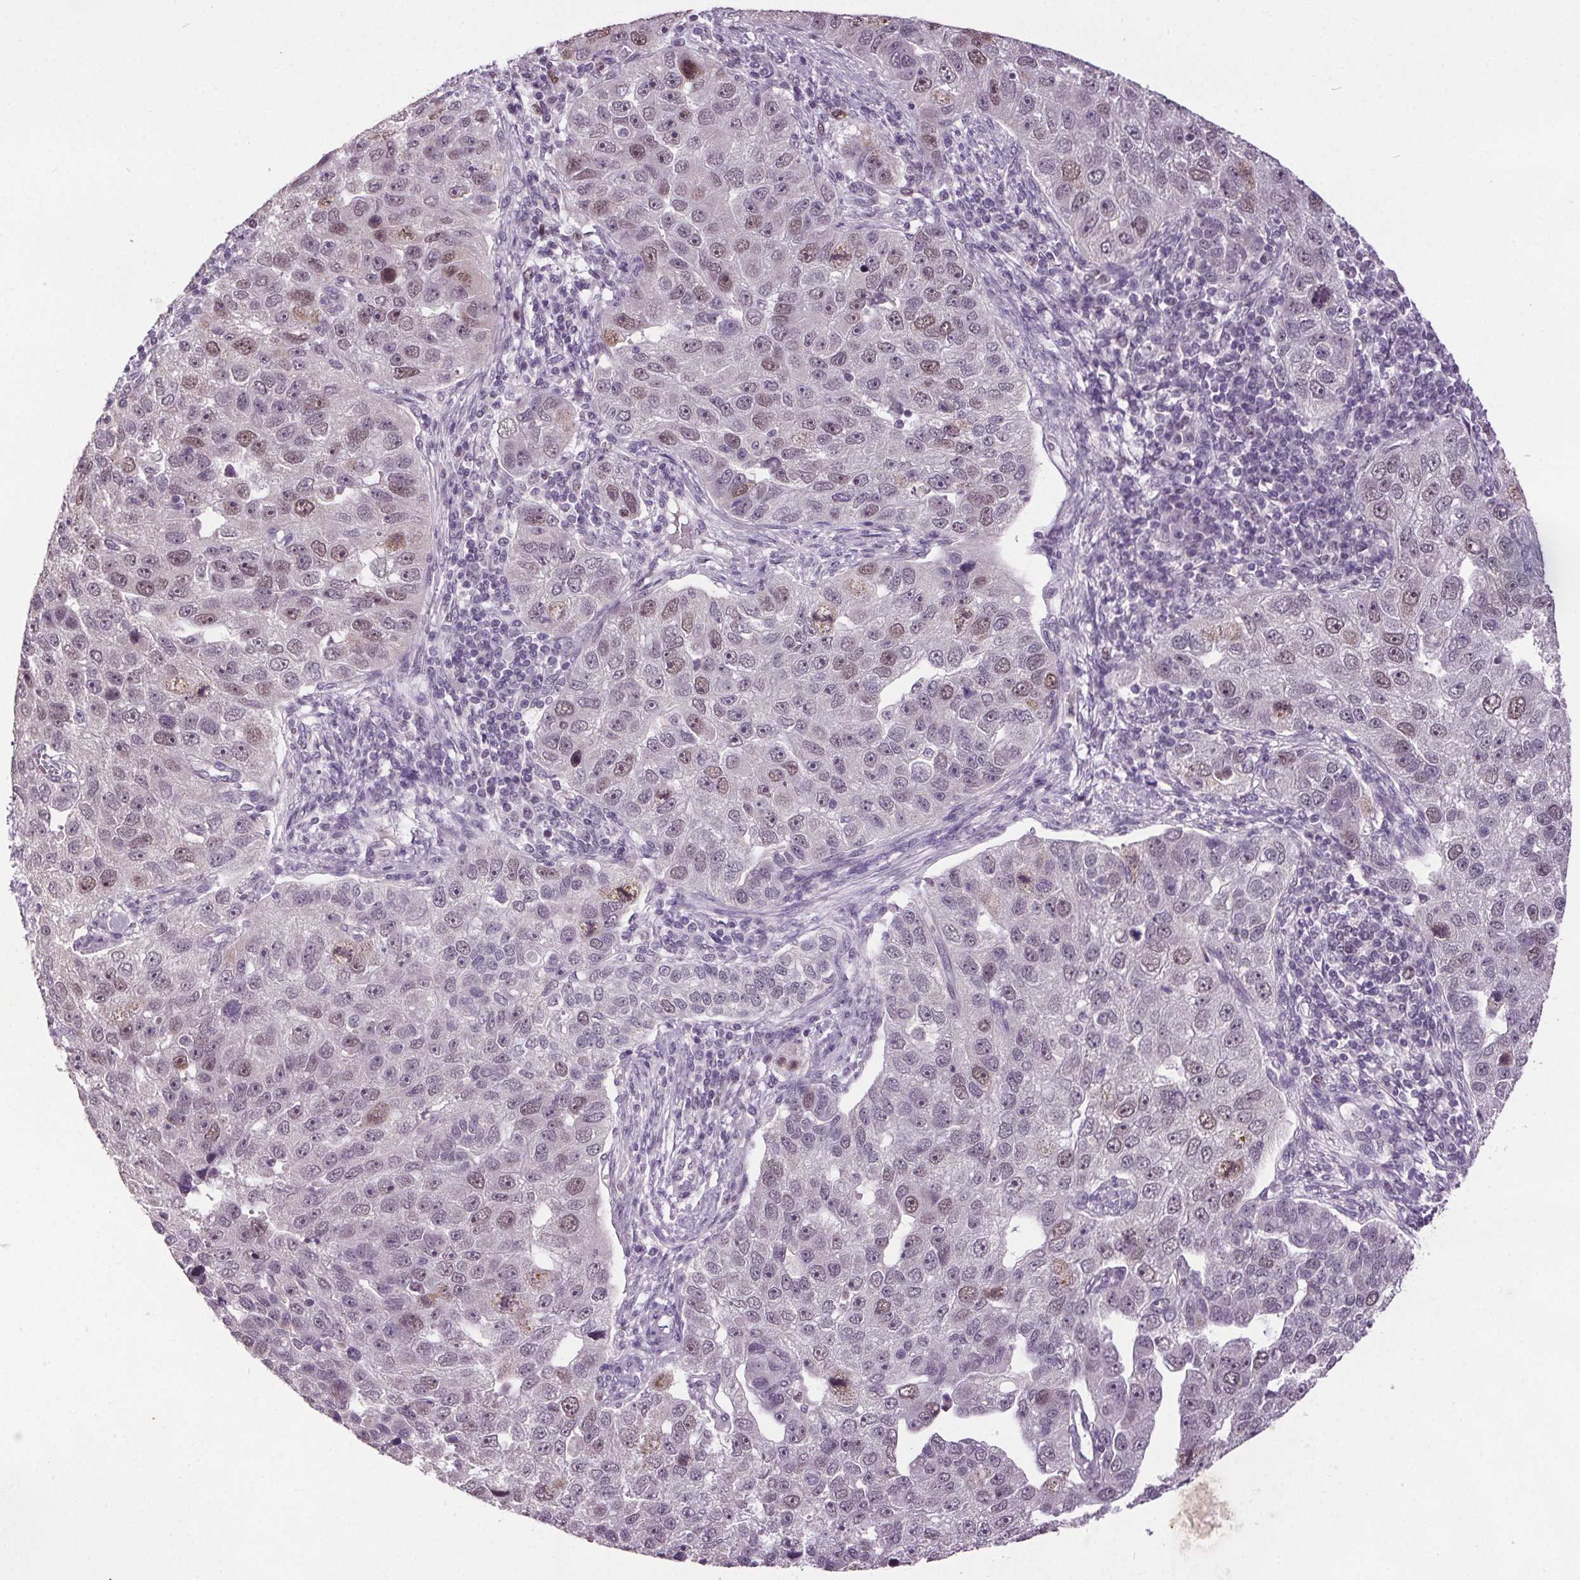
{"staining": {"intensity": "weak", "quantity": "<25%", "location": "nuclear"}, "tissue": "pancreatic cancer", "cell_type": "Tumor cells", "image_type": "cancer", "snomed": [{"axis": "morphology", "description": "Adenocarcinoma, NOS"}, {"axis": "topography", "description": "Pancreas"}], "caption": "Tumor cells are negative for brown protein staining in pancreatic cancer (adenocarcinoma).", "gene": "CENPF", "patient": {"sex": "female", "age": 61}}